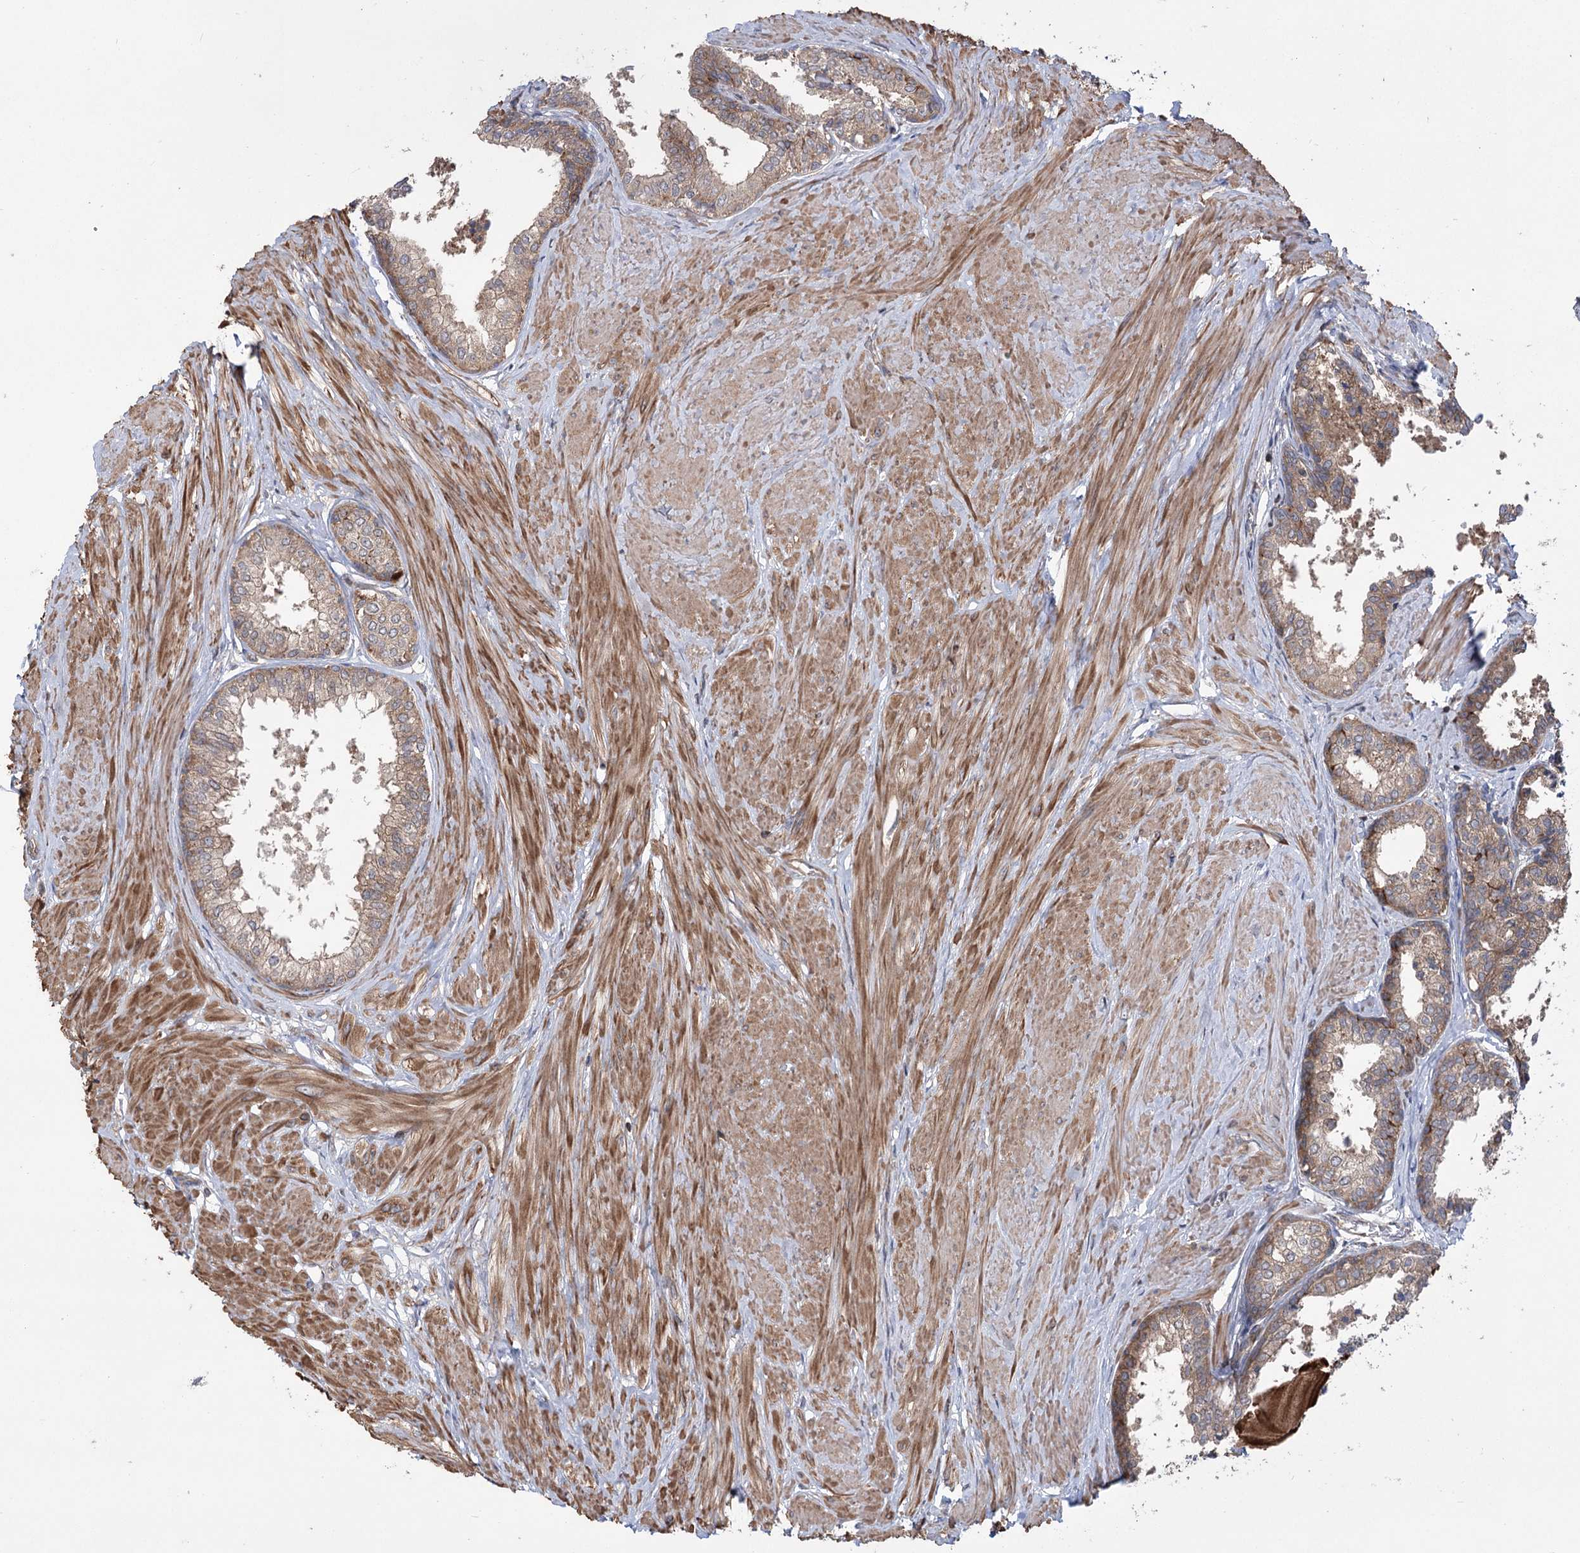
{"staining": {"intensity": "moderate", "quantity": ">75%", "location": "cytoplasmic/membranous"}, "tissue": "prostate", "cell_type": "Glandular cells", "image_type": "normal", "snomed": [{"axis": "morphology", "description": "Normal tissue, NOS"}, {"axis": "topography", "description": "Prostate"}], "caption": "Protein expression analysis of normal human prostate reveals moderate cytoplasmic/membranous positivity in approximately >75% of glandular cells.", "gene": "VPS37B", "patient": {"sex": "male", "age": 48}}